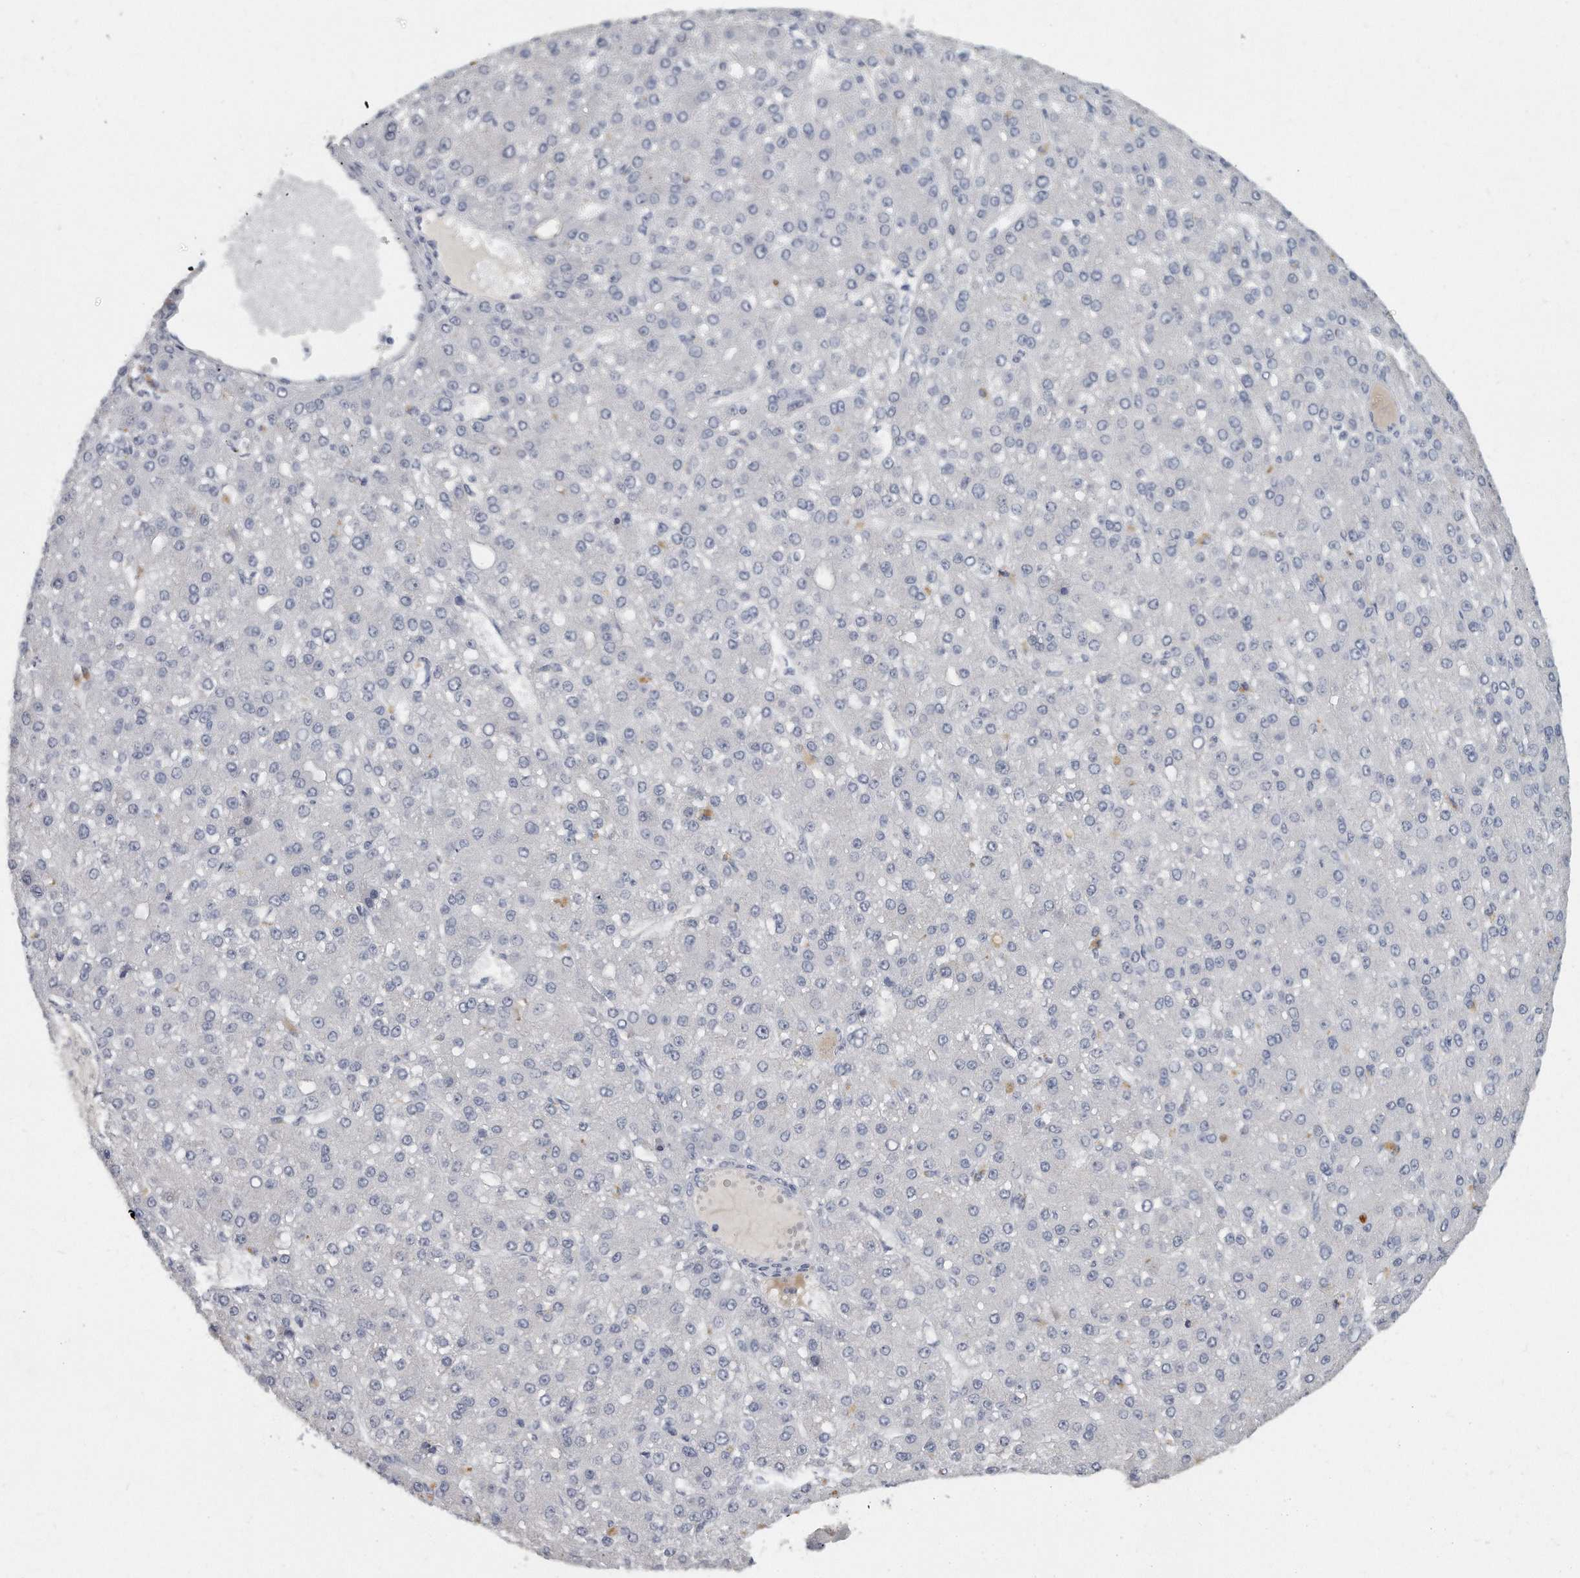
{"staining": {"intensity": "negative", "quantity": "none", "location": "none"}, "tissue": "liver cancer", "cell_type": "Tumor cells", "image_type": "cancer", "snomed": [{"axis": "morphology", "description": "Carcinoma, Hepatocellular, NOS"}, {"axis": "topography", "description": "Liver"}], "caption": "Immunohistochemistry (IHC) of liver cancer (hepatocellular carcinoma) demonstrates no positivity in tumor cells.", "gene": "KLHL7", "patient": {"sex": "male", "age": 67}}